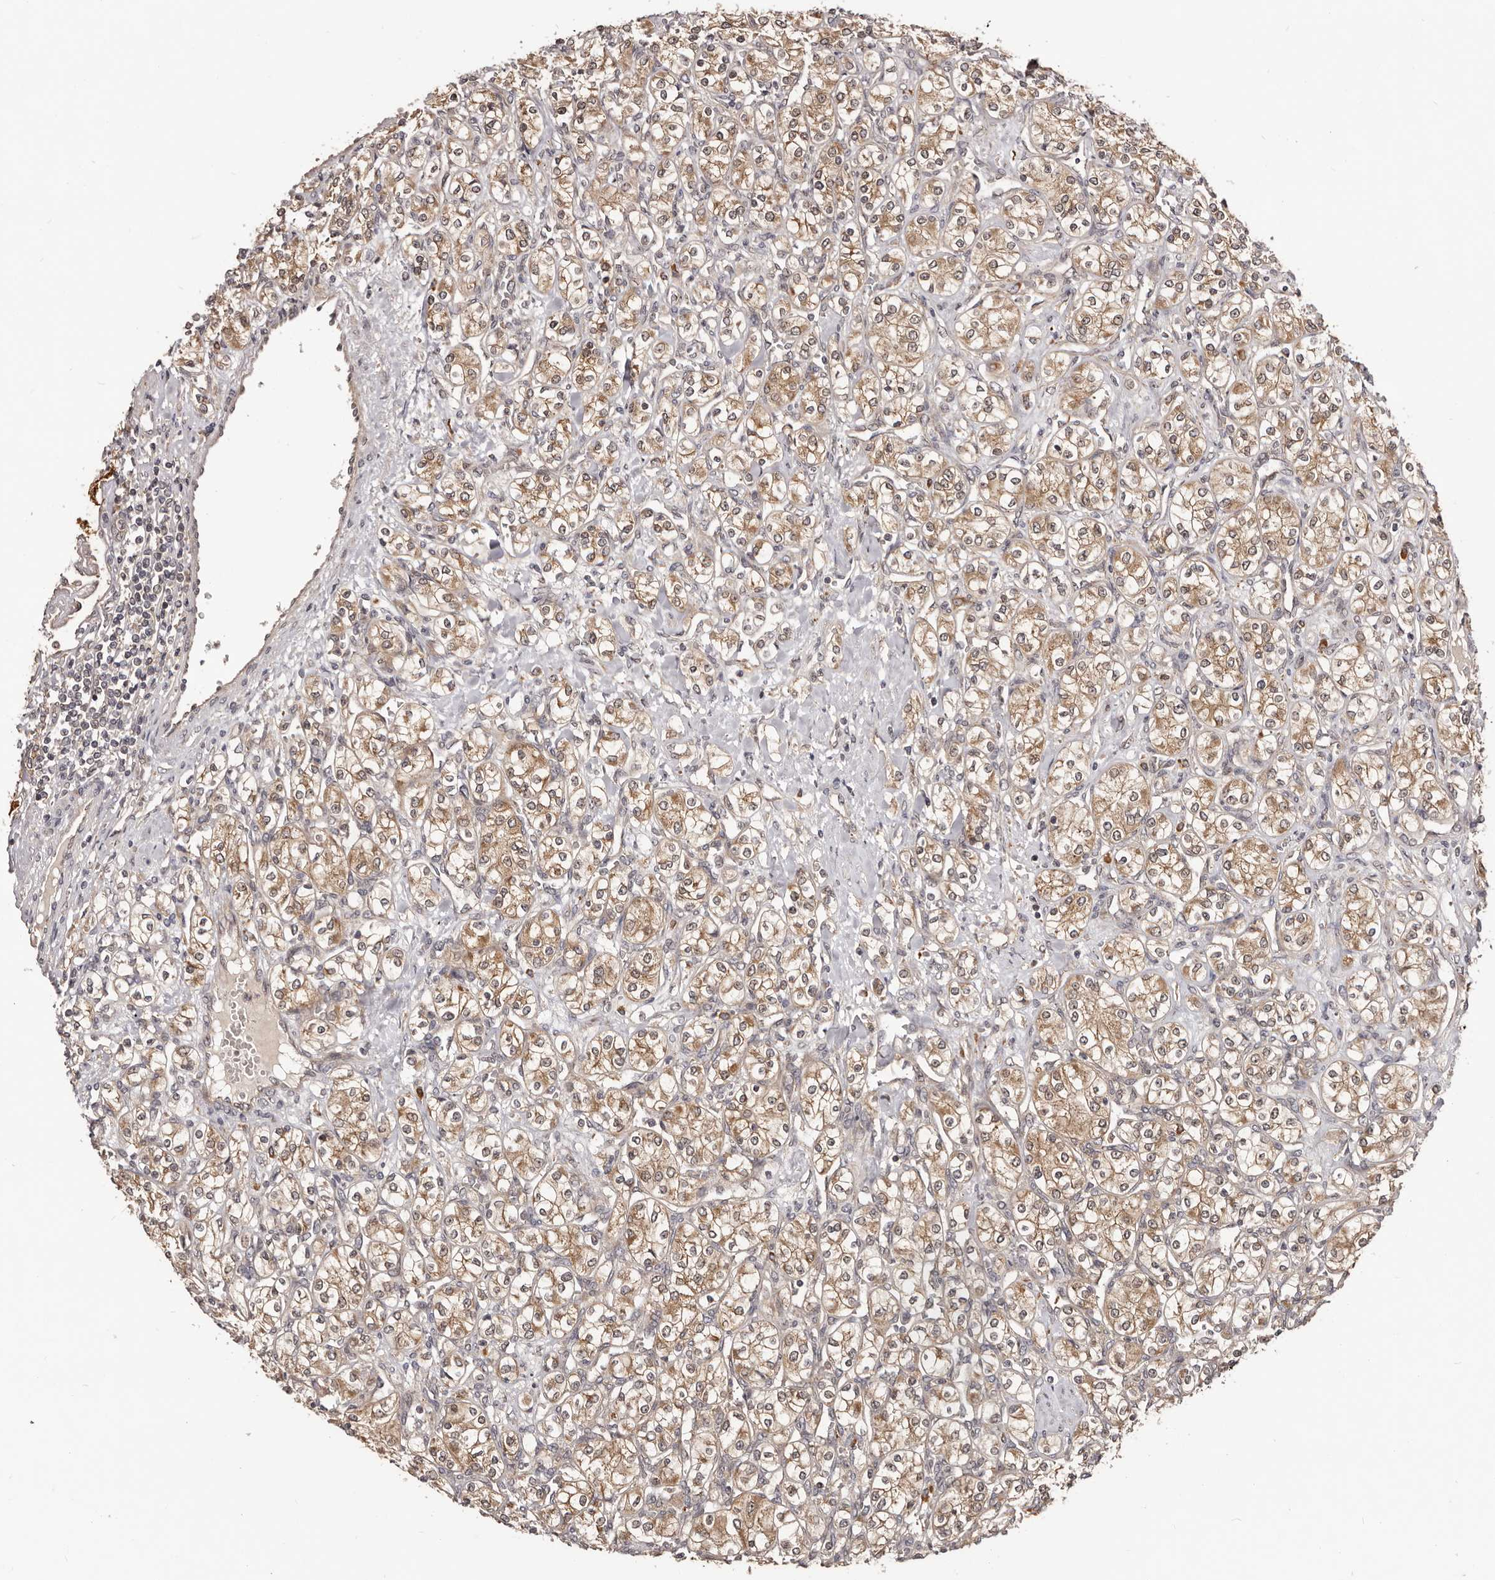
{"staining": {"intensity": "moderate", "quantity": ">75%", "location": "cytoplasmic/membranous"}, "tissue": "renal cancer", "cell_type": "Tumor cells", "image_type": "cancer", "snomed": [{"axis": "morphology", "description": "Adenocarcinoma, NOS"}, {"axis": "topography", "description": "Kidney"}], "caption": "The immunohistochemical stain shows moderate cytoplasmic/membranous positivity in tumor cells of adenocarcinoma (renal) tissue. (brown staining indicates protein expression, while blue staining denotes nuclei).", "gene": "MDP1", "patient": {"sex": "male", "age": 77}}